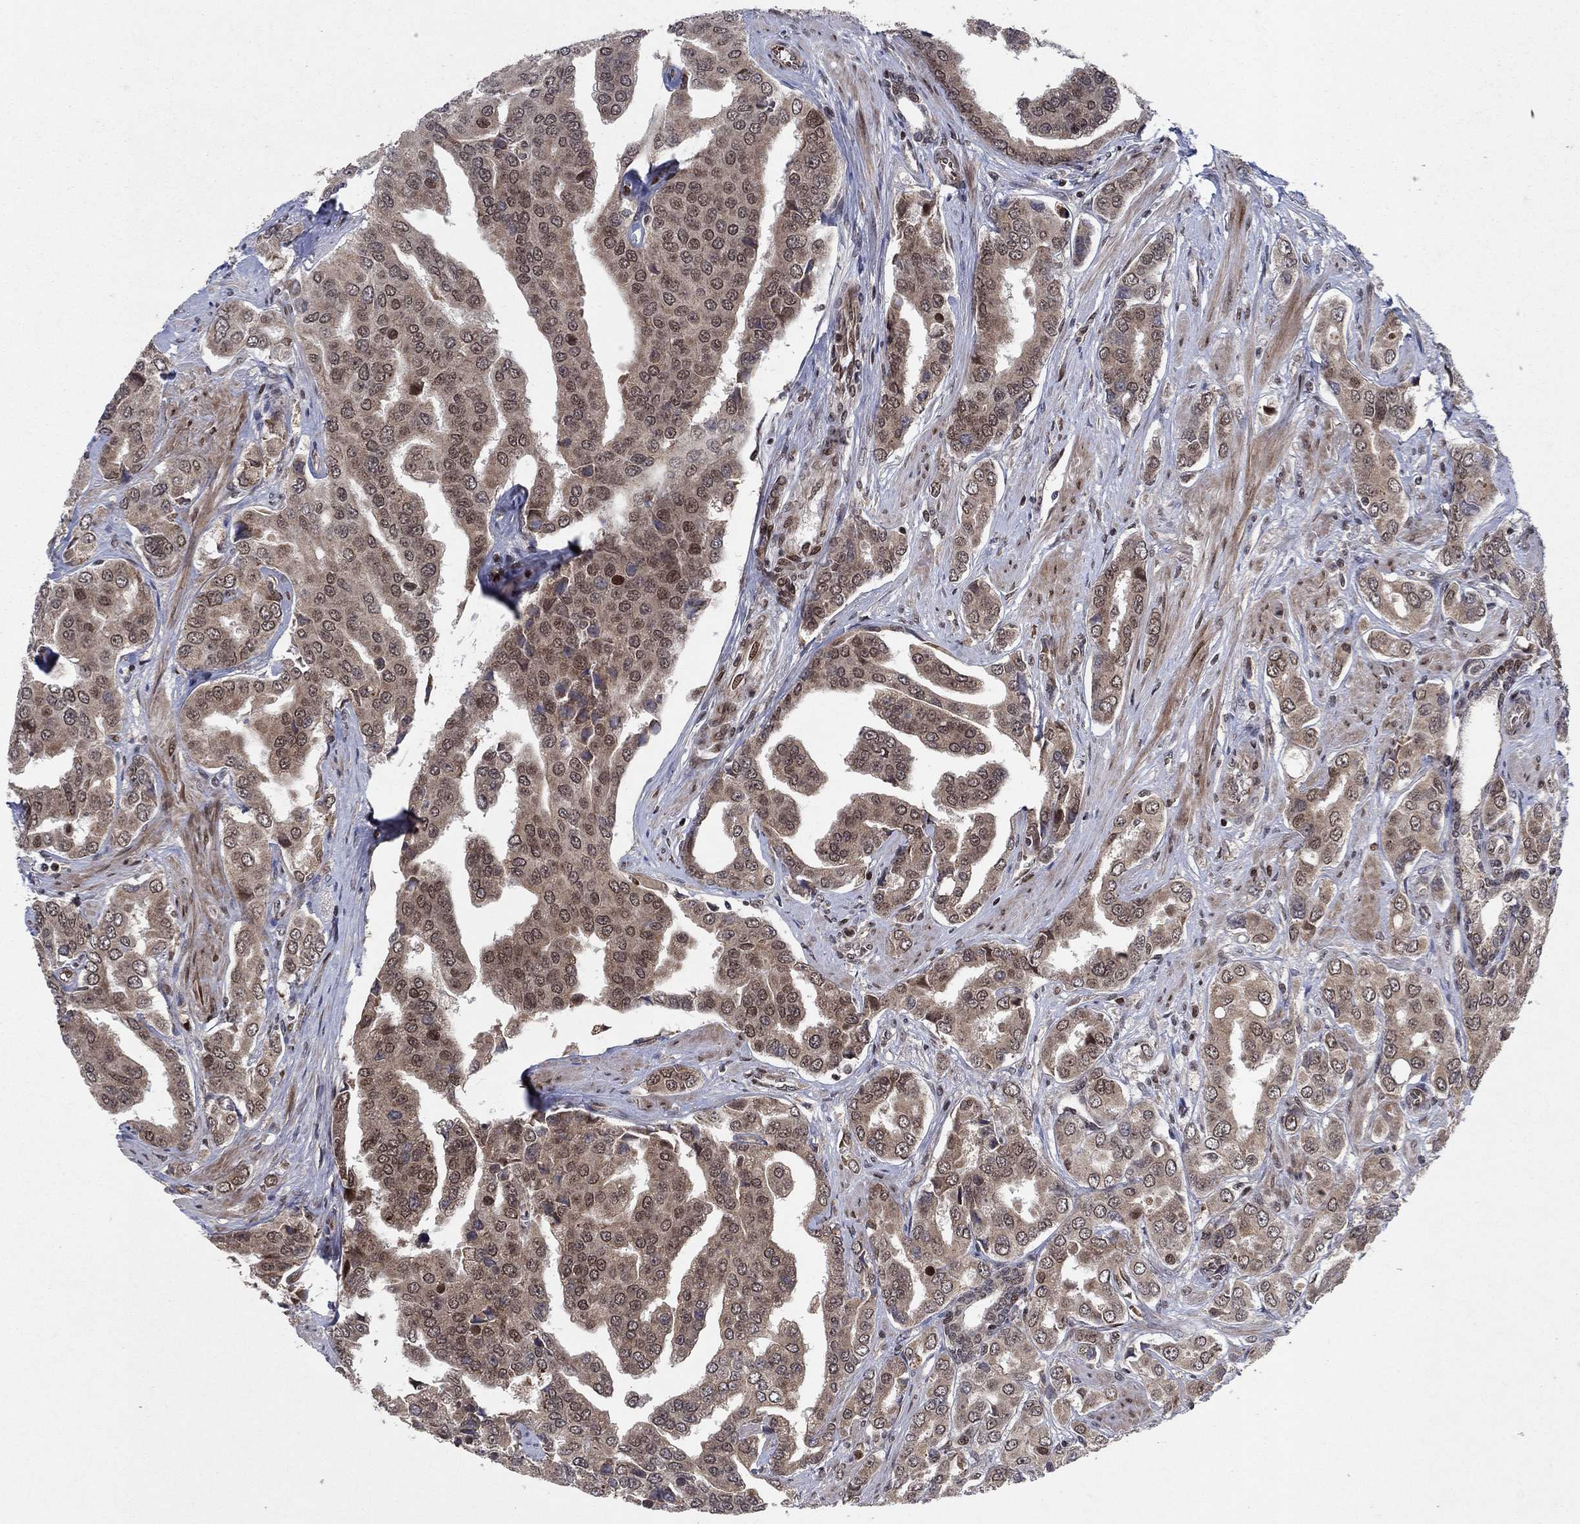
{"staining": {"intensity": "strong", "quantity": "<25%", "location": "nuclear"}, "tissue": "prostate cancer", "cell_type": "Tumor cells", "image_type": "cancer", "snomed": [{"axis": "morphology", "description": "Adenocarcinoma, NOS"}, {"axis": "topography", "description": "Prostate and seminal vesicle, NOS"}, {"axis": "topography", "description": "Prostate"}], "caption": "Immunohistochemistry micrograph of human adenocarcinoma (prostate) stained for a protein (brown), which reveals medium levels of strong nuclear positivity in approximately <25% of tumor cells.", "gene": "PRICKLE4", "patient": {"sex": "male", "age": 69}}